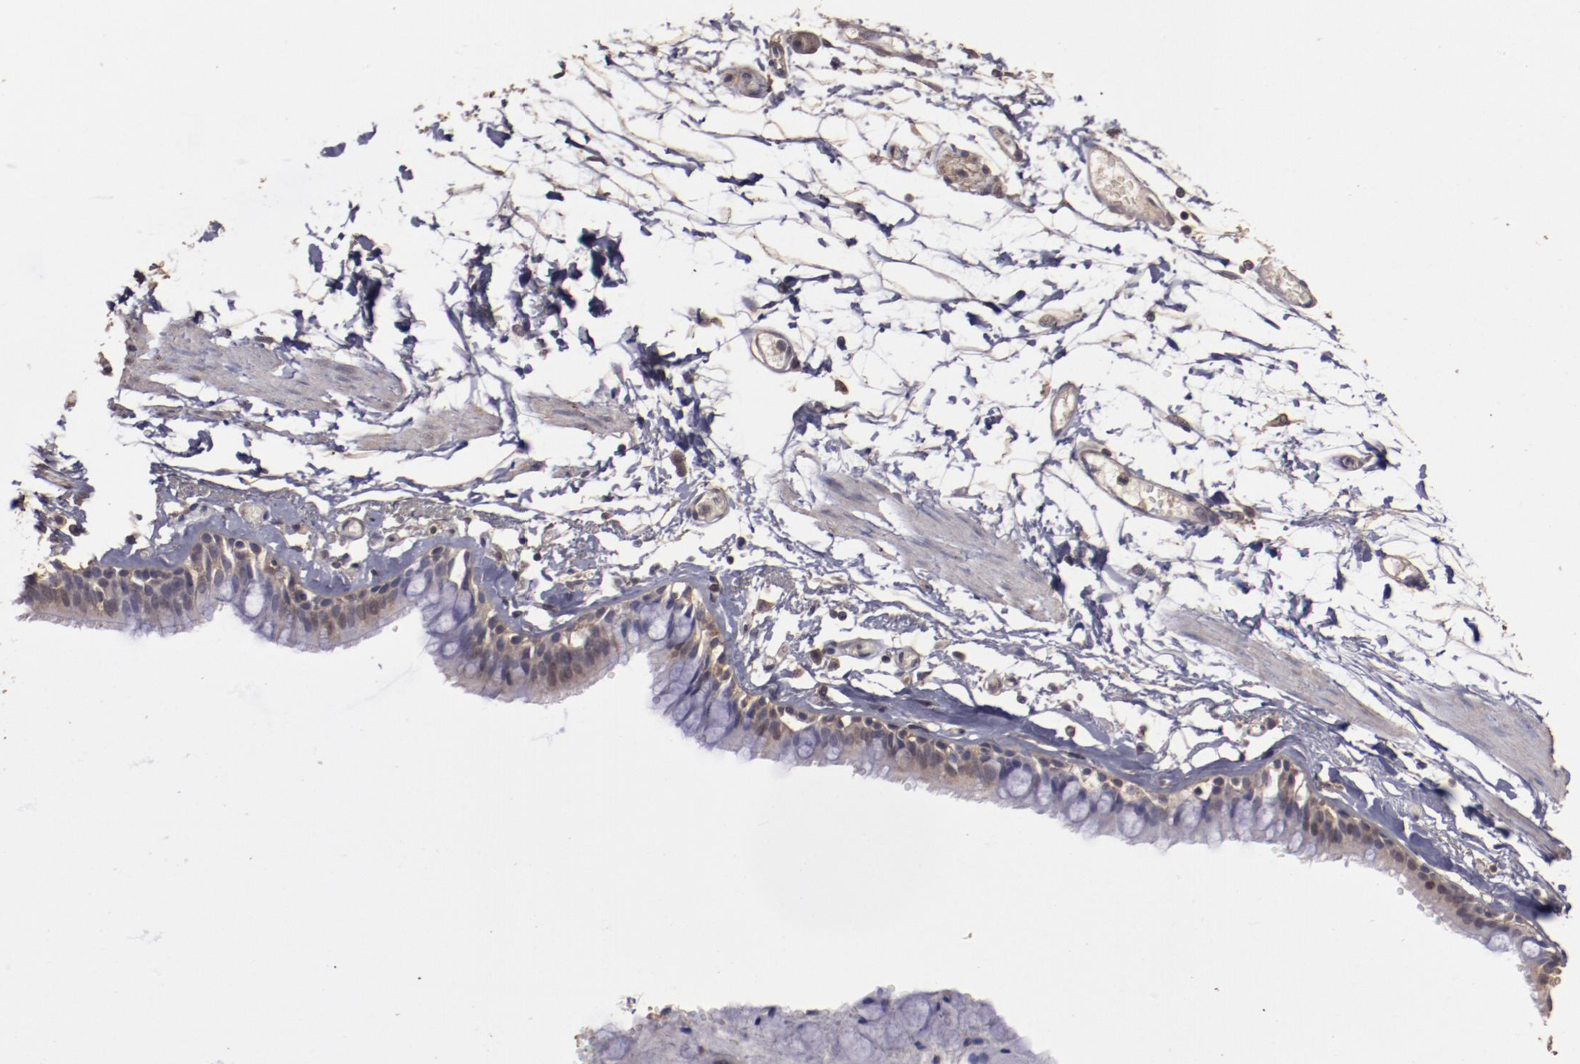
{"staining": {"intensity": "weak", "quantity": "25%-75%", "location": "cytoplasmic/membranous,nuclear"}, "tissue": "bronchus", "cell_type": "Respiratory epithelial cells", "image_type": "normal", "snomed": [{"axis": "morphology", "description": "Normal tissue, NOS"}, {"axis": "topography", "description": "Bronchus"}, {"axis": "topography", "description": "Lung"}], "caption": "High-magnification brightfield microscopy of benign bronchus stained with DAB (brown) and counterstained with hematoxylin (blue). respiratory epithelial cells exhibit weak cytoplasmic/membranous,nuclear positivity is seen in approximately25%-75% of cells.", "gene": "FAT1", "patient": {"sex": "female", "age": 56}}